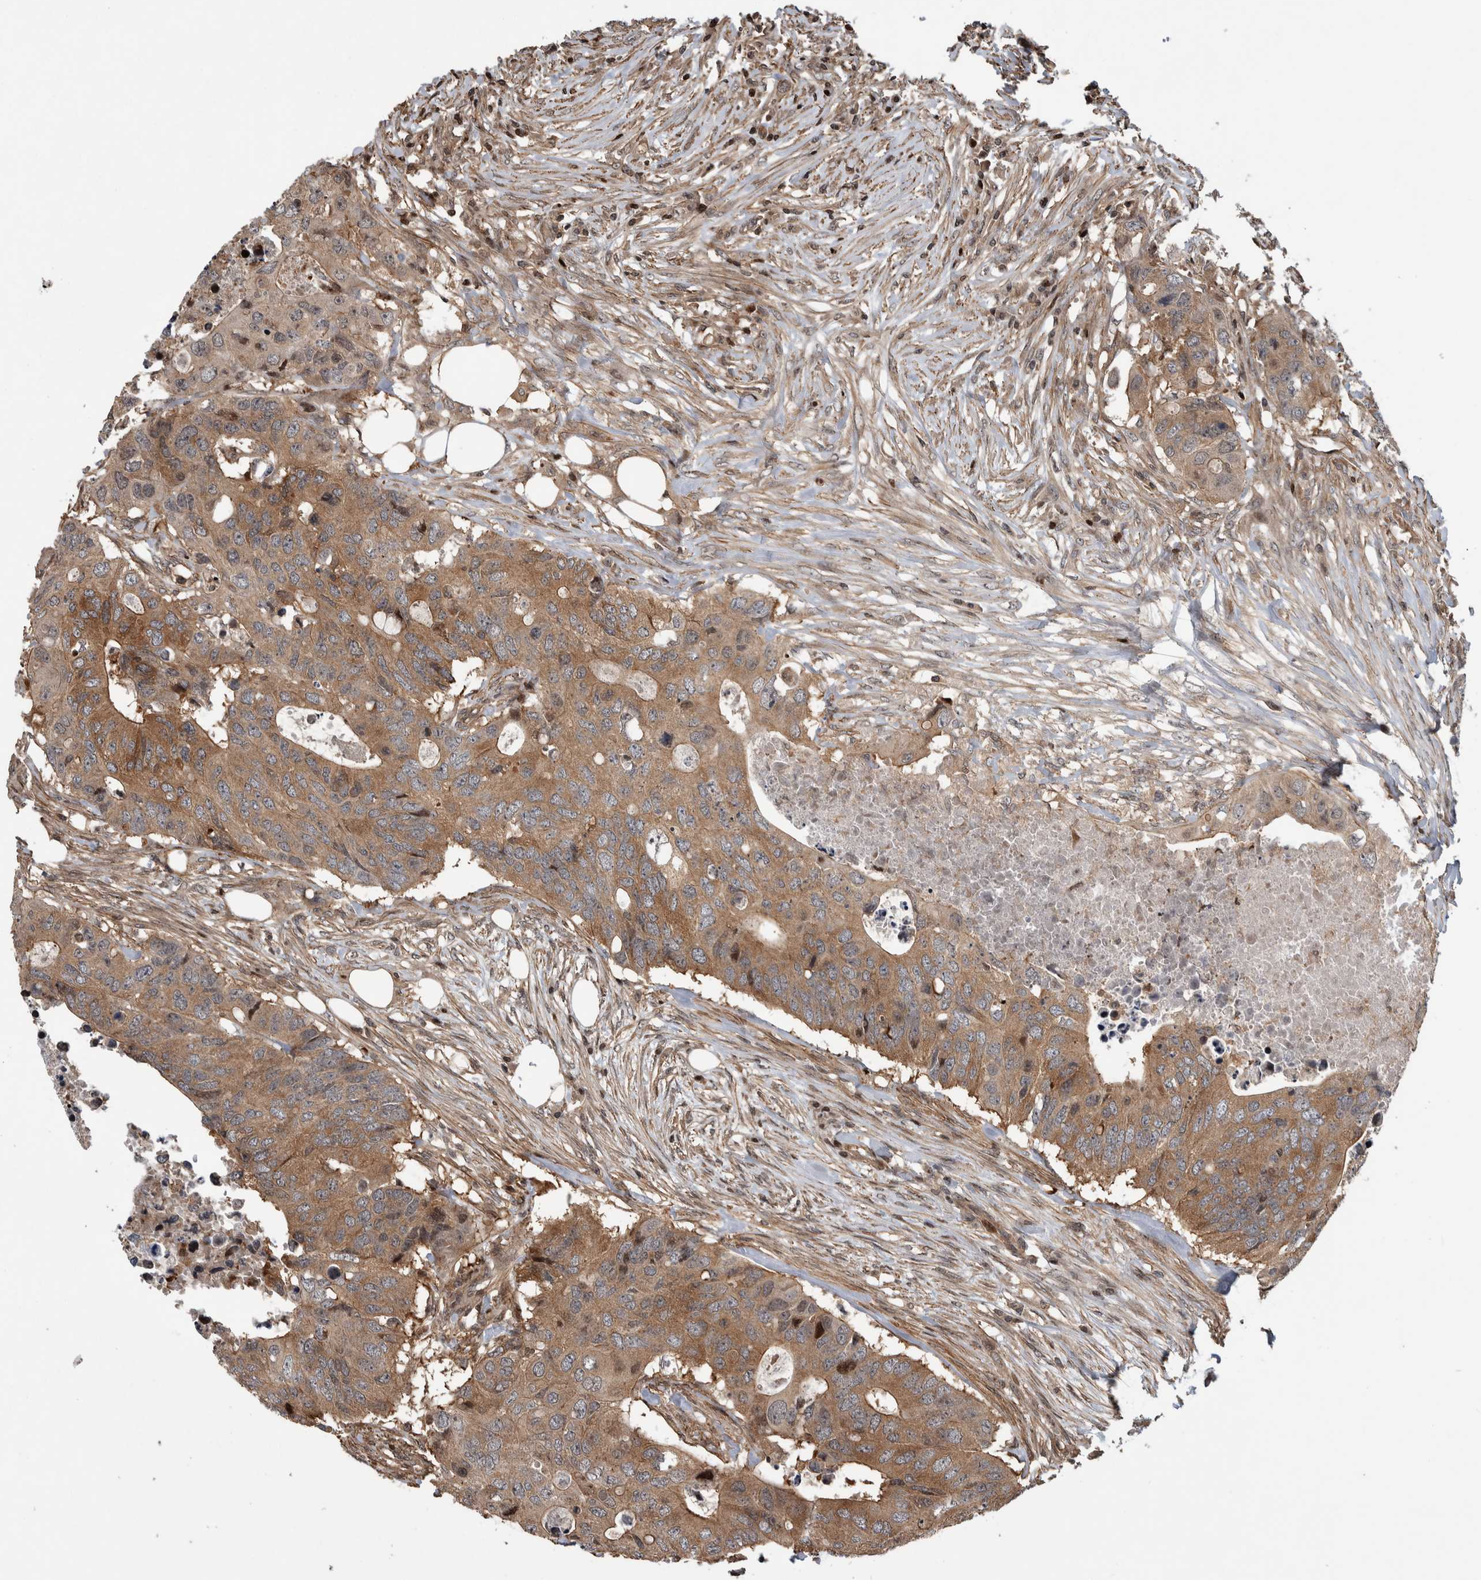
{"staining": {"intensity": "moderate", "quantity": ">75%", "location": "cytoplasmic/membranous"}, "tissue": "colorectal cancer", "cell_type": "Tumor cells", "image_type": "cancer", "snomed": [{"axis": "morphology", "description": "Adenocarcinoma, NOS"}, {"axis": "topography", "description": "Colon"}], "caption": "Immunohistochemical staining of colorectal cancer (adenocarcinoma) demonstrates medium levels of moderate cytoplasmic/membranous protein positivity in about >75% of tumor cells.", "gene": "ARFGEF1", "patient": {"sex": "male", "age": 71}}